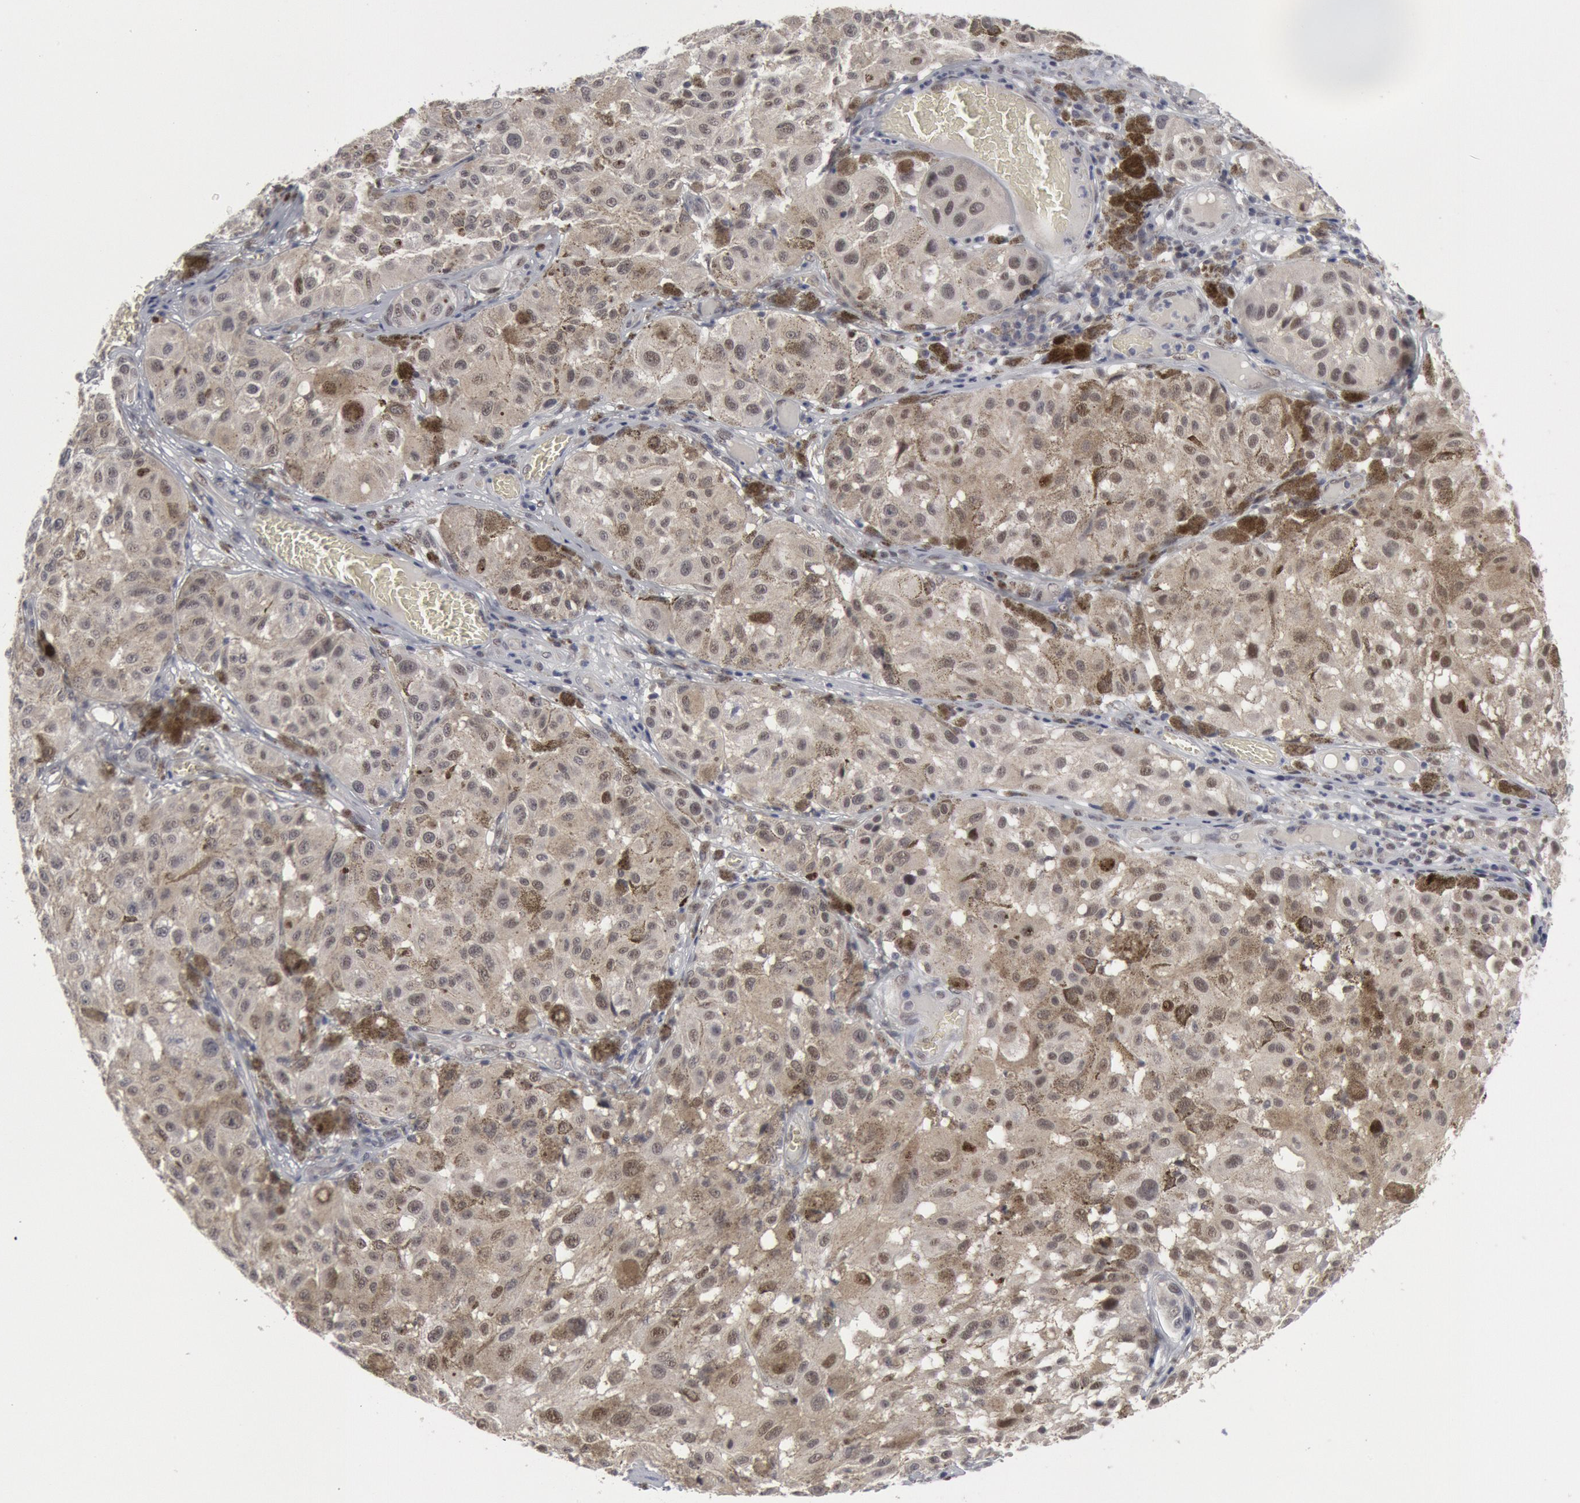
{"staining": {"intensity": "weak", "quantity": "<25%", "location": "nuclear"}, "tissue": "melanoma", "cell_type": "Tumor cells", "image_type": "cancer", "snomed": [{"axis": "morphology", "description": "Malignant melanoma, NOS"}, {"axis": "topography", "description": "Skin"}], "caption": "IHC photomicrograph of human melanoma stained for a protein (brown), which exhibits no positivity in tumor cells.", "gene": "FOXO1", "patient": {"sex": "female", "age": 64}}